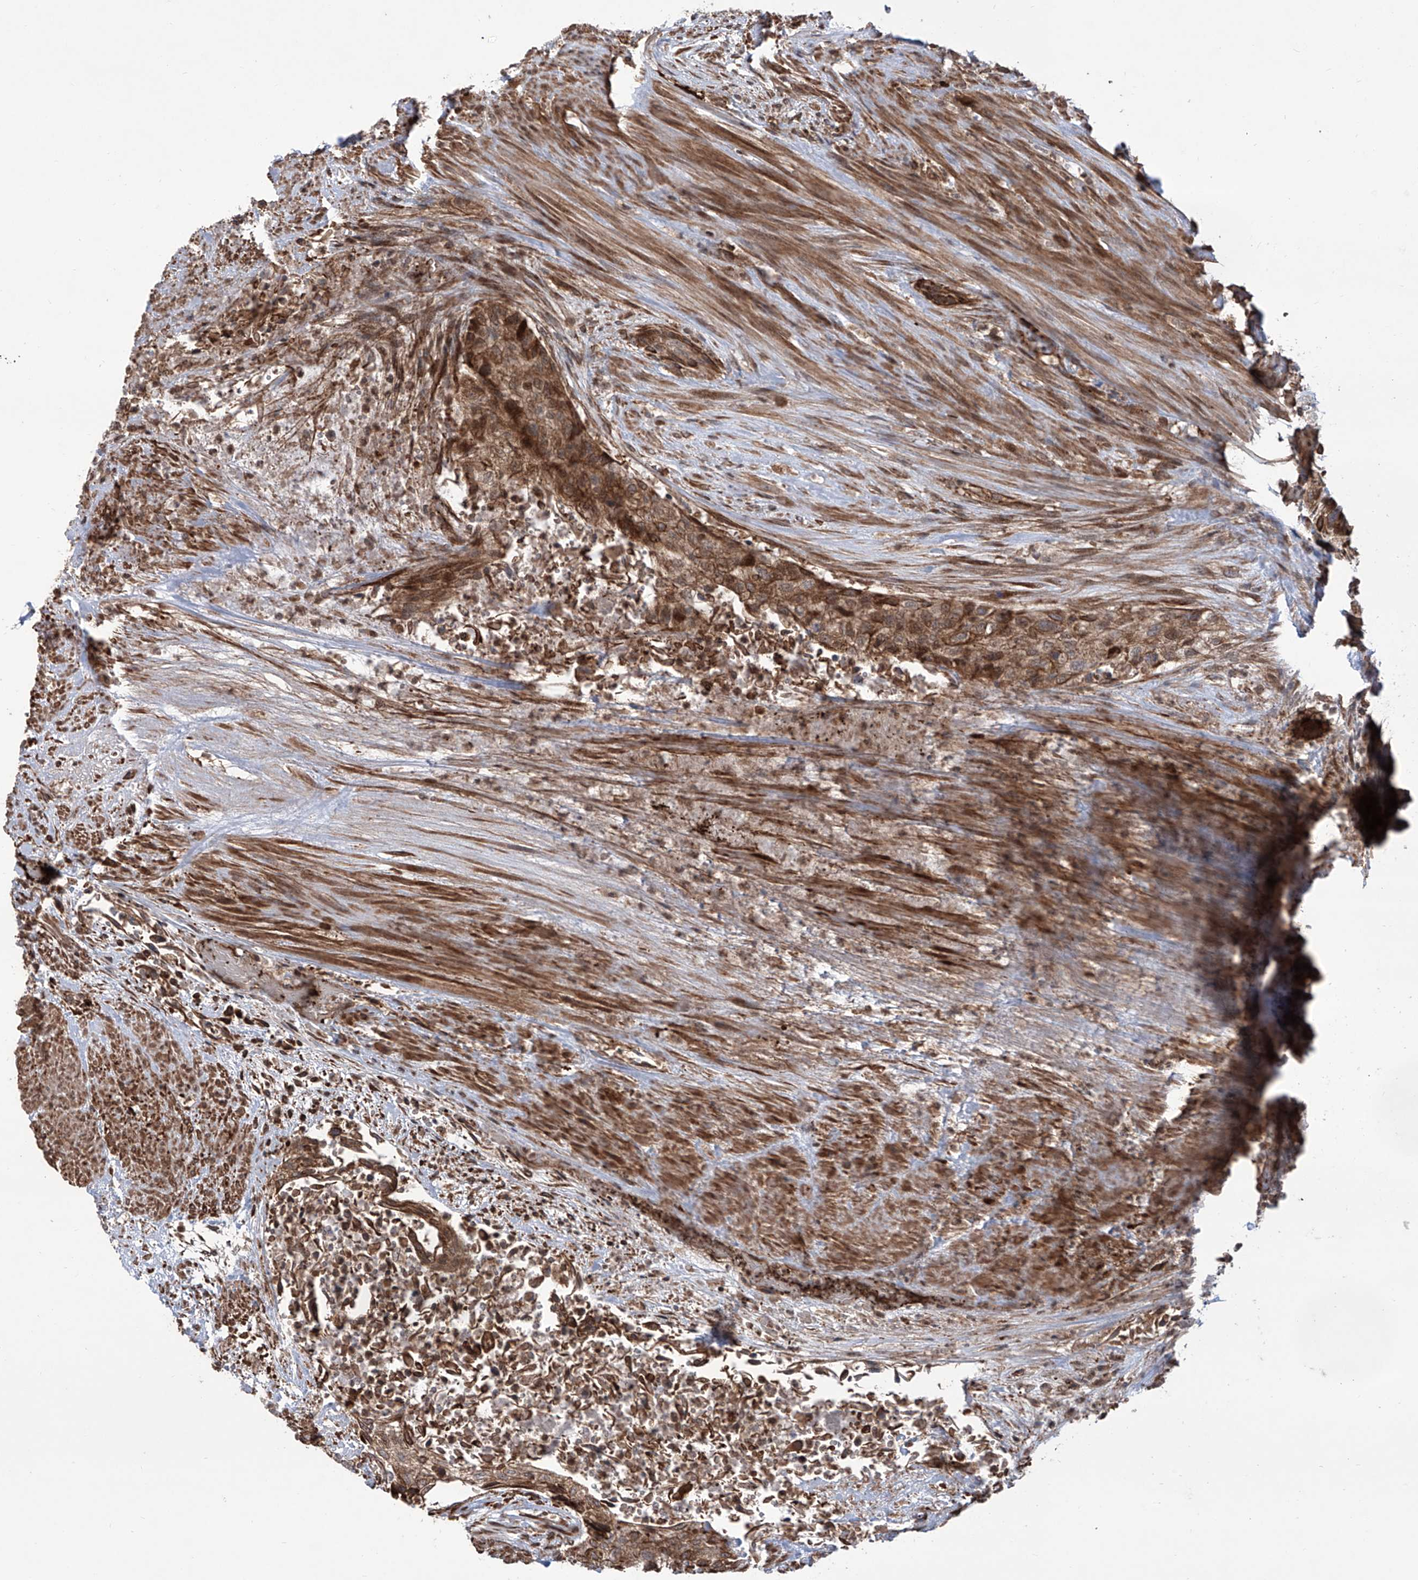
{"staining": {"intensity": "moderate", "quantity": ">75%", "location": "cytoplasmic/membranous"}, "tissue": "urothelial cancer", "cell_type": "Tumor cells", "image_type": "cancer", "snomed": [{"axis": "morphology", "description": "Urothelial carcinoma, High grade"}, {"axis": "topography", "description": "Urinary bladder"}], "caption": "About >75% of tumor cells in human urothelial cancer show moderate cytoplasmic/membranous protein staining as visualized by brown immunohistochemical staining.", "gene": "APAF1", "patient": {"sex": "male", "age": 35}}